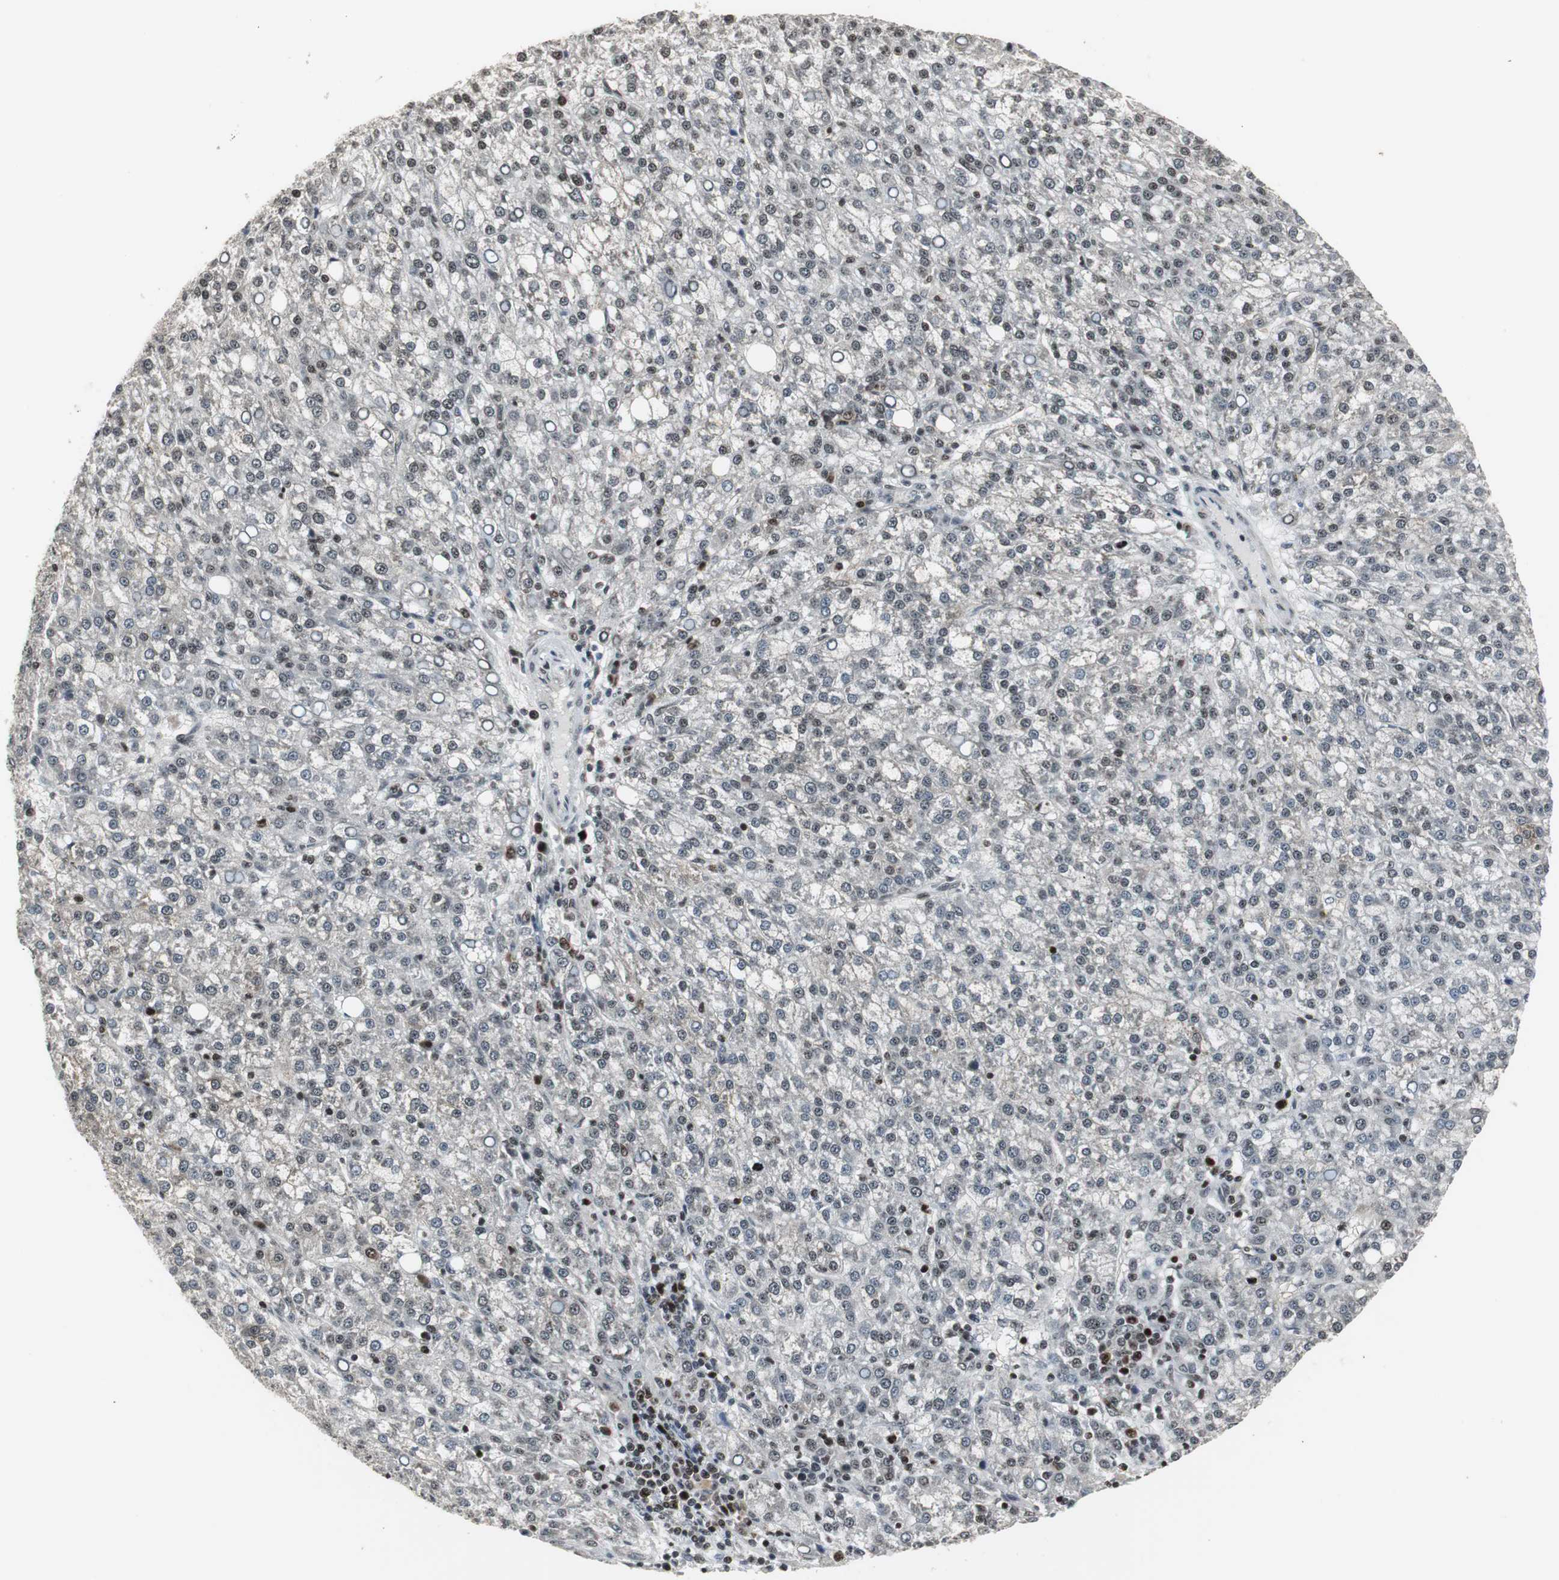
{"staining": {"intensity": "weak", "quantity": "<25%", "location": "nuclear"}, "tissue": "liver cancer", "cell_type": "Tumor cells", "image_type": "cancer", "snomed": [{"axis": "morphology", "description": "Carcinoma, Hepatocellular, NOS"}, {"axis": "topography", "description": "Liver"}], "caption": "This histopathology image is of liver cancer stained with immunohistochemistry (IHC) to label a protein in brown with the nuclei are counter-stained blue. There is no staining in tumor cells.", "gene": "MPG", "patient": {"sex": "female", "age": 58}}